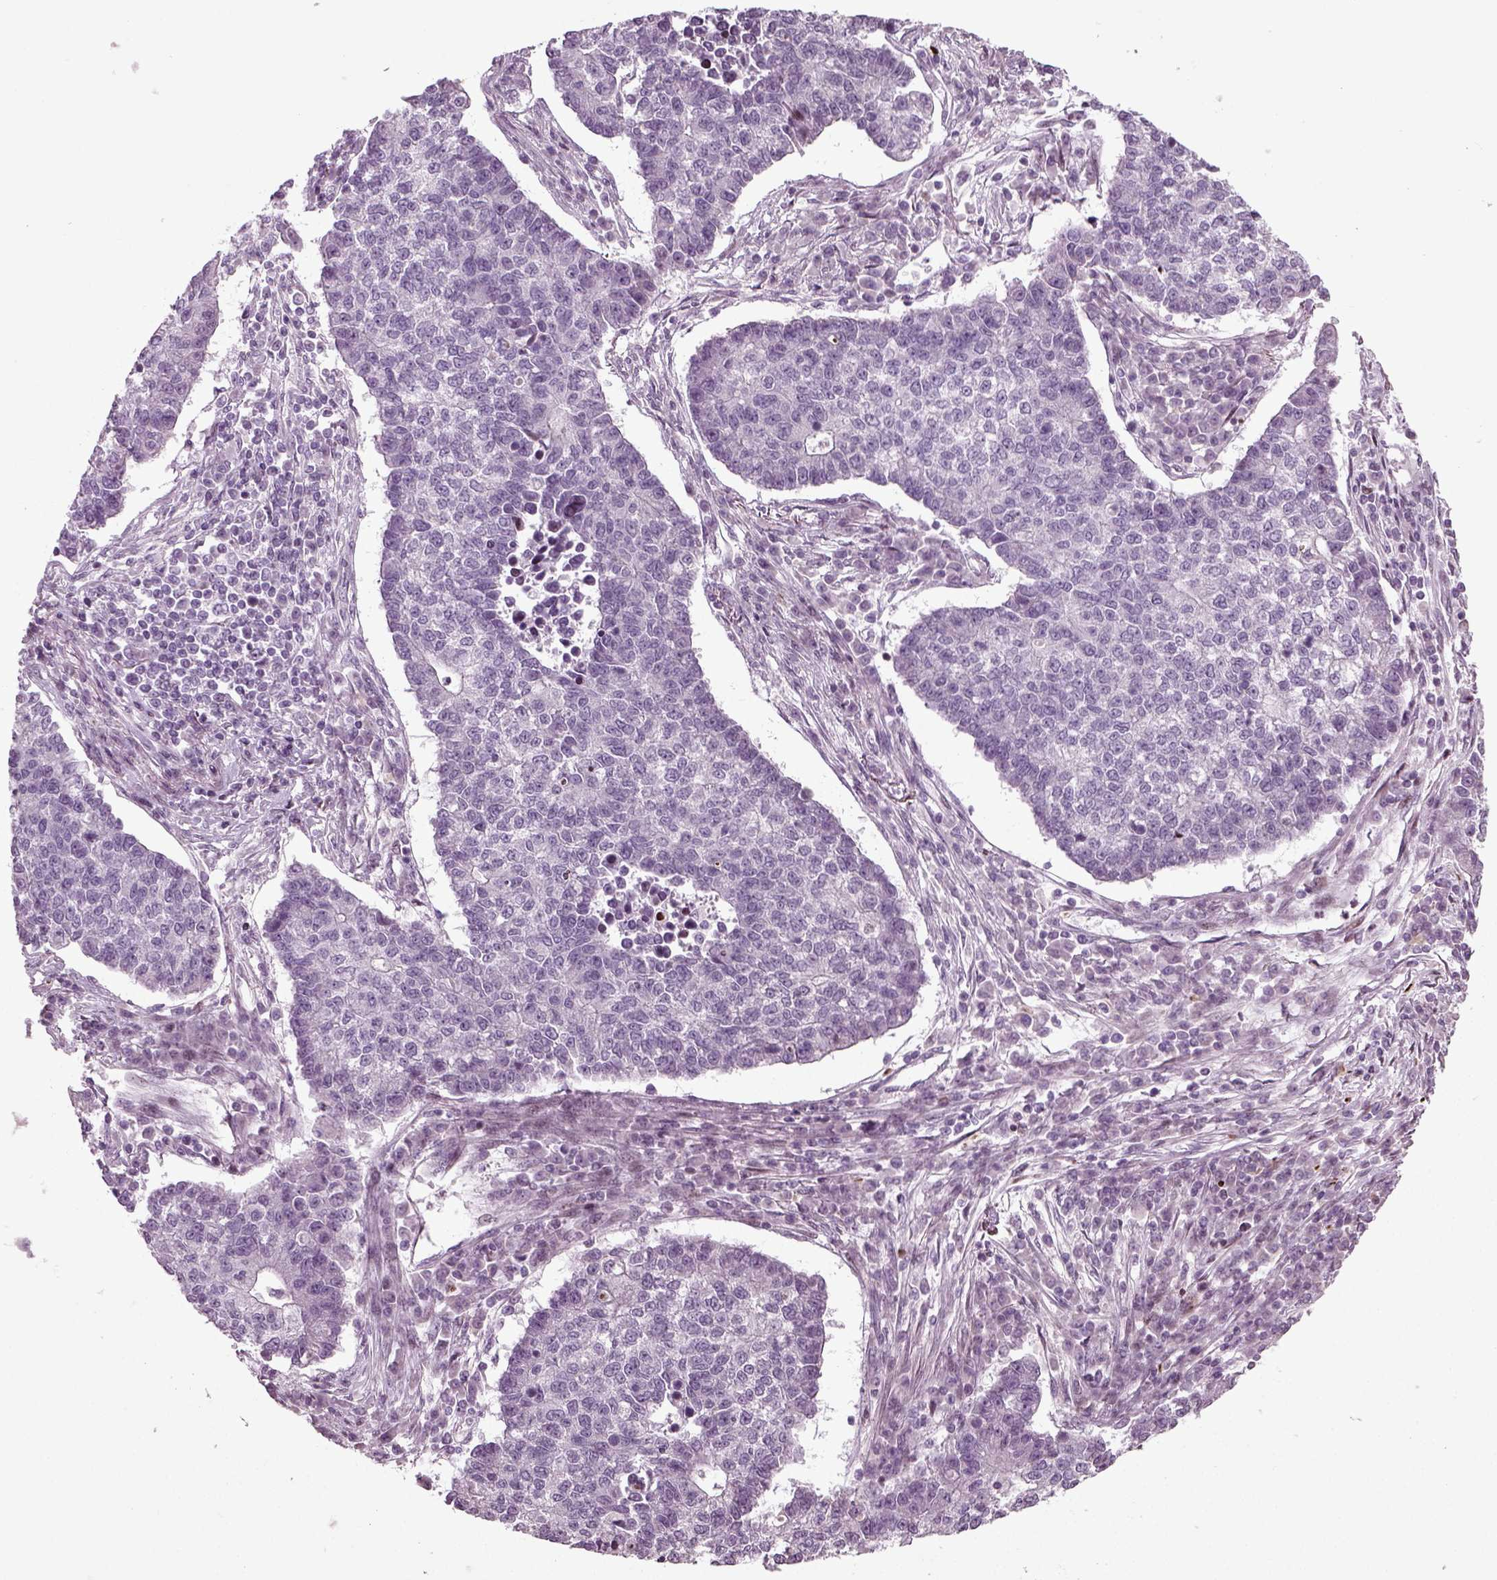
{"staining": {"intensity": "negative", "quantity": "none", "location": "none"}, "tissue": "lung cancer", "cell_type": "Tumor cells", "image_type": "cancer", "snomed": [{"axis": "morphology", "description": "Adenocarcinoma, NOS"}, {"axis": "topography", "description": "Lung"}], "caption": "Immunohistochemical staining of lung cancer (adenocarcinoma) exhibits no significant staining in tumor cells.", "gene": "HEYL", "patient": {"sex": "male", "age": 57}}